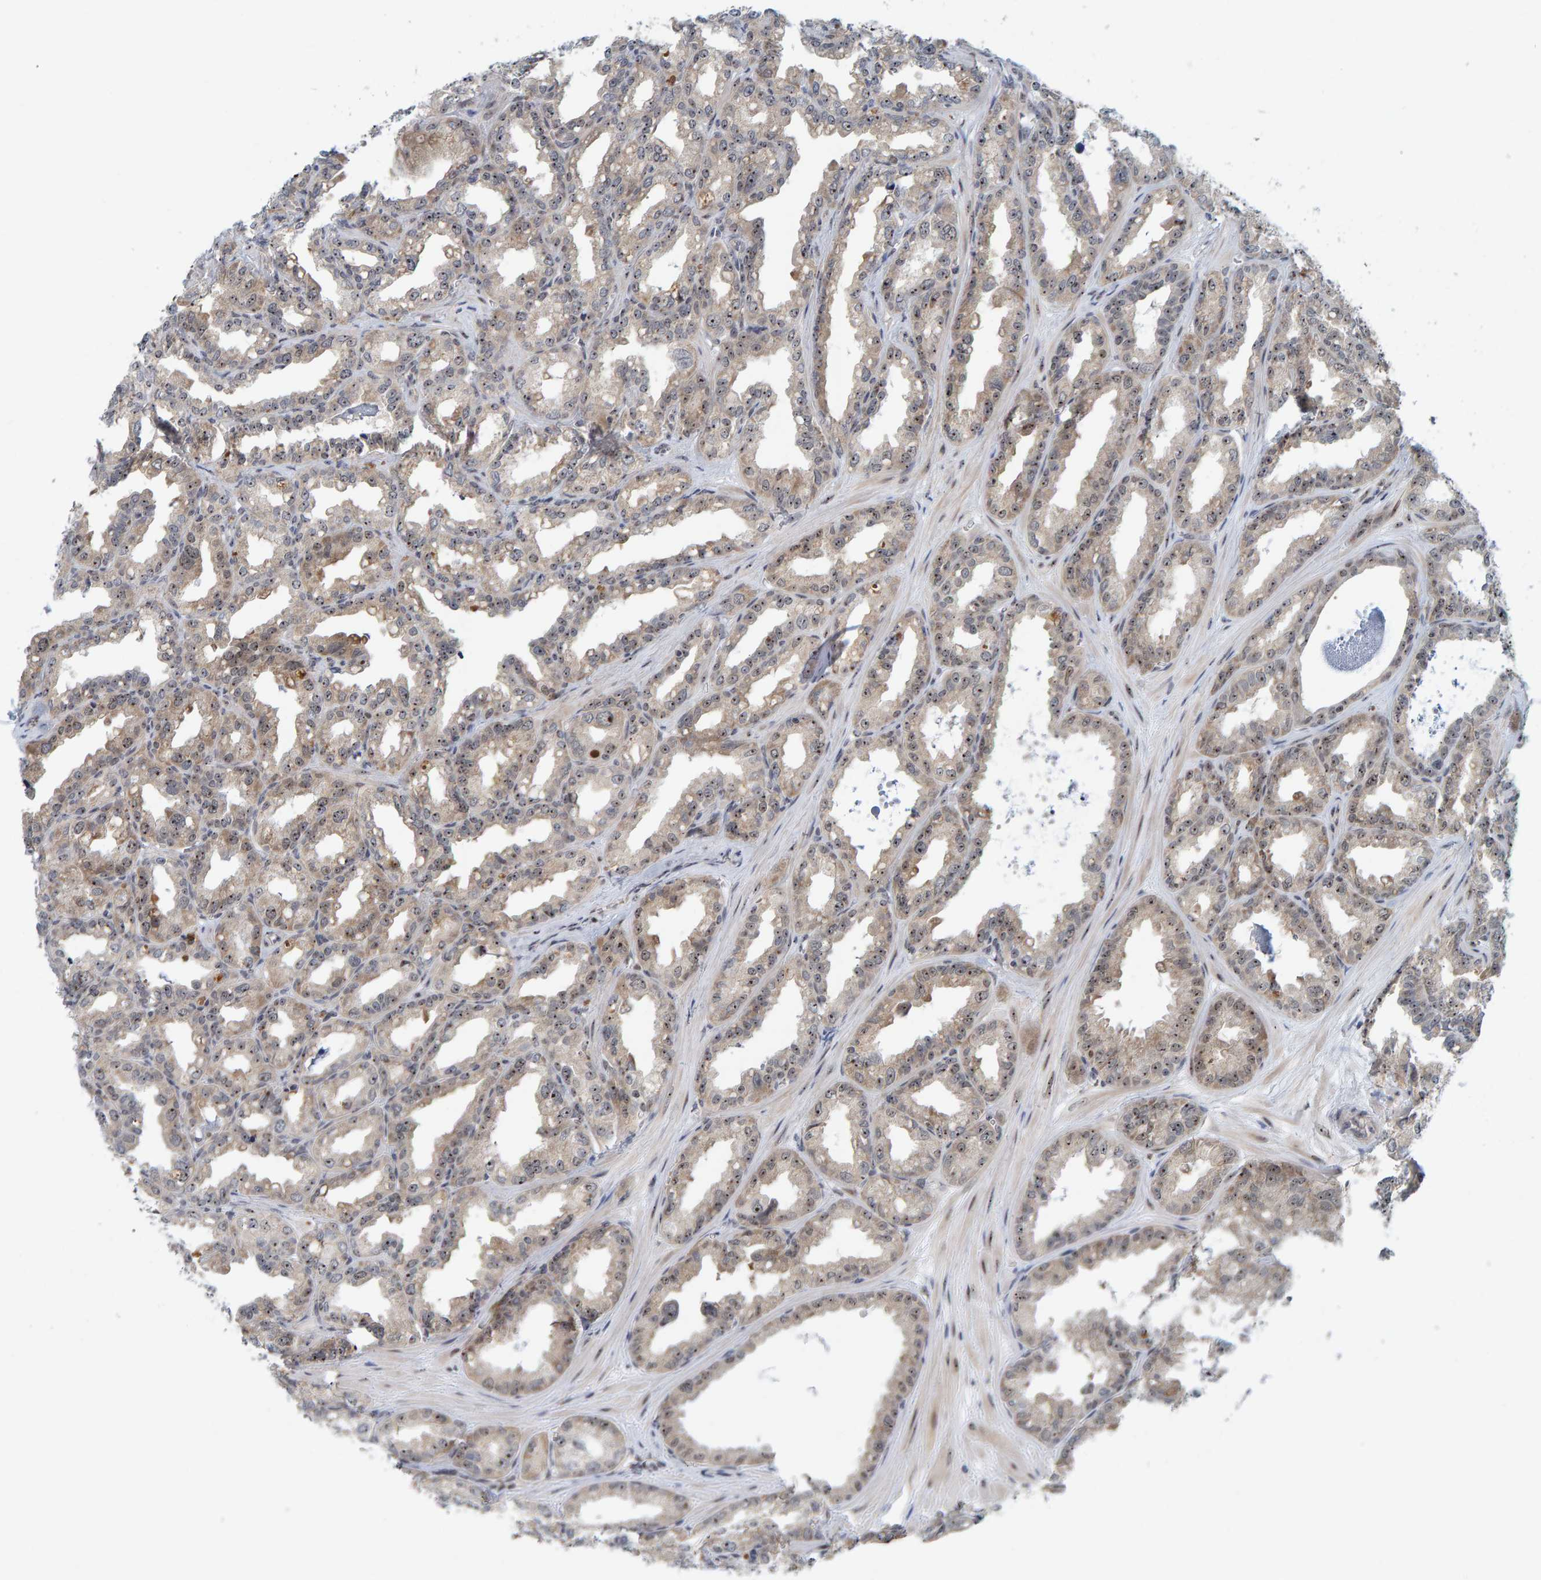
{"staining": {"intensity": "moderate", "quantity": ">75%", "location": "cytoplasmic/membranous,nuclear"}, "tissue": "seminal vesicle", "cell_type": "Glandular cells", "image_type": "normal", "snomed": [{"axis": "morphology", "description": "Normal tissue, NOS"}, {"axis": "topography", "description": "Prostate"}, {"axis": "topography", "description": "Seminal veicle"}], "caption": "Moderate cytoplasmic/membranous,nuclear staining for a protein is appreciated in approximately >75% of glandular cells of benign seminal vesicle using IHC.", "gene": "POLR1E", "patient": {"sex": "male", "age": 51}}